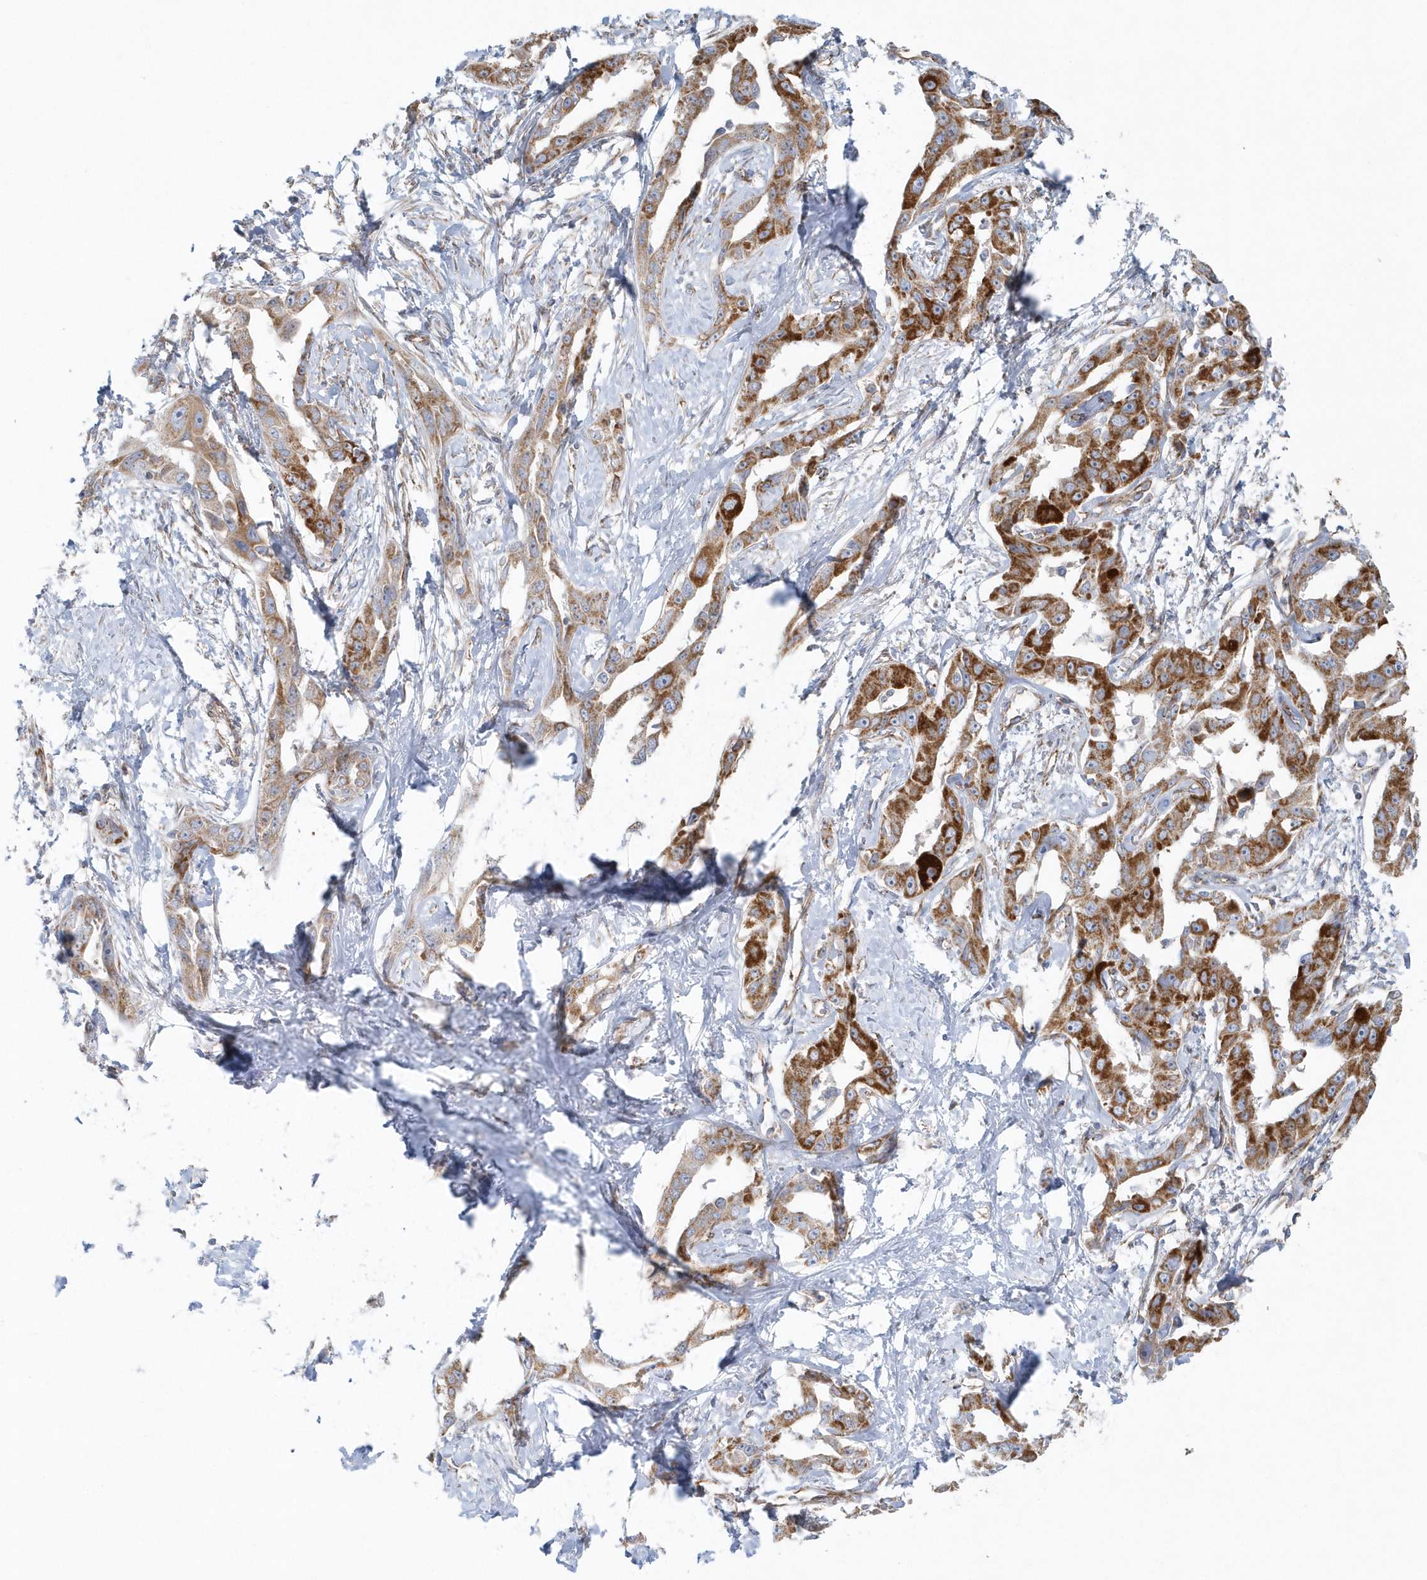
{"staining": {"intensity": "strong", "quantity": "25%-75%", "location": "cytoplasmic/membranous"}, "tissue": "liver cancer", "cell_type": "Tumor cells", "image_type": "cancer", "snomed": [{"axis": "morphology", "description": "Cholangiocarcinoma"}, {"axis": "topography", "description": "Liver"}], "caption": "Immunohistochemistry histopathology image of neoplastic tissue: cholangiocarcinoma (liver) stained using immunohistochemistry (IHC) exhibits high levels of strong protein expression localized specifically in the cytoplasmic/membranous of tumor cells, appearing as a cytoplasmic/membranous brown color.", "gene": "GPR152", "patient": {"sex": "male", "age": 59}}